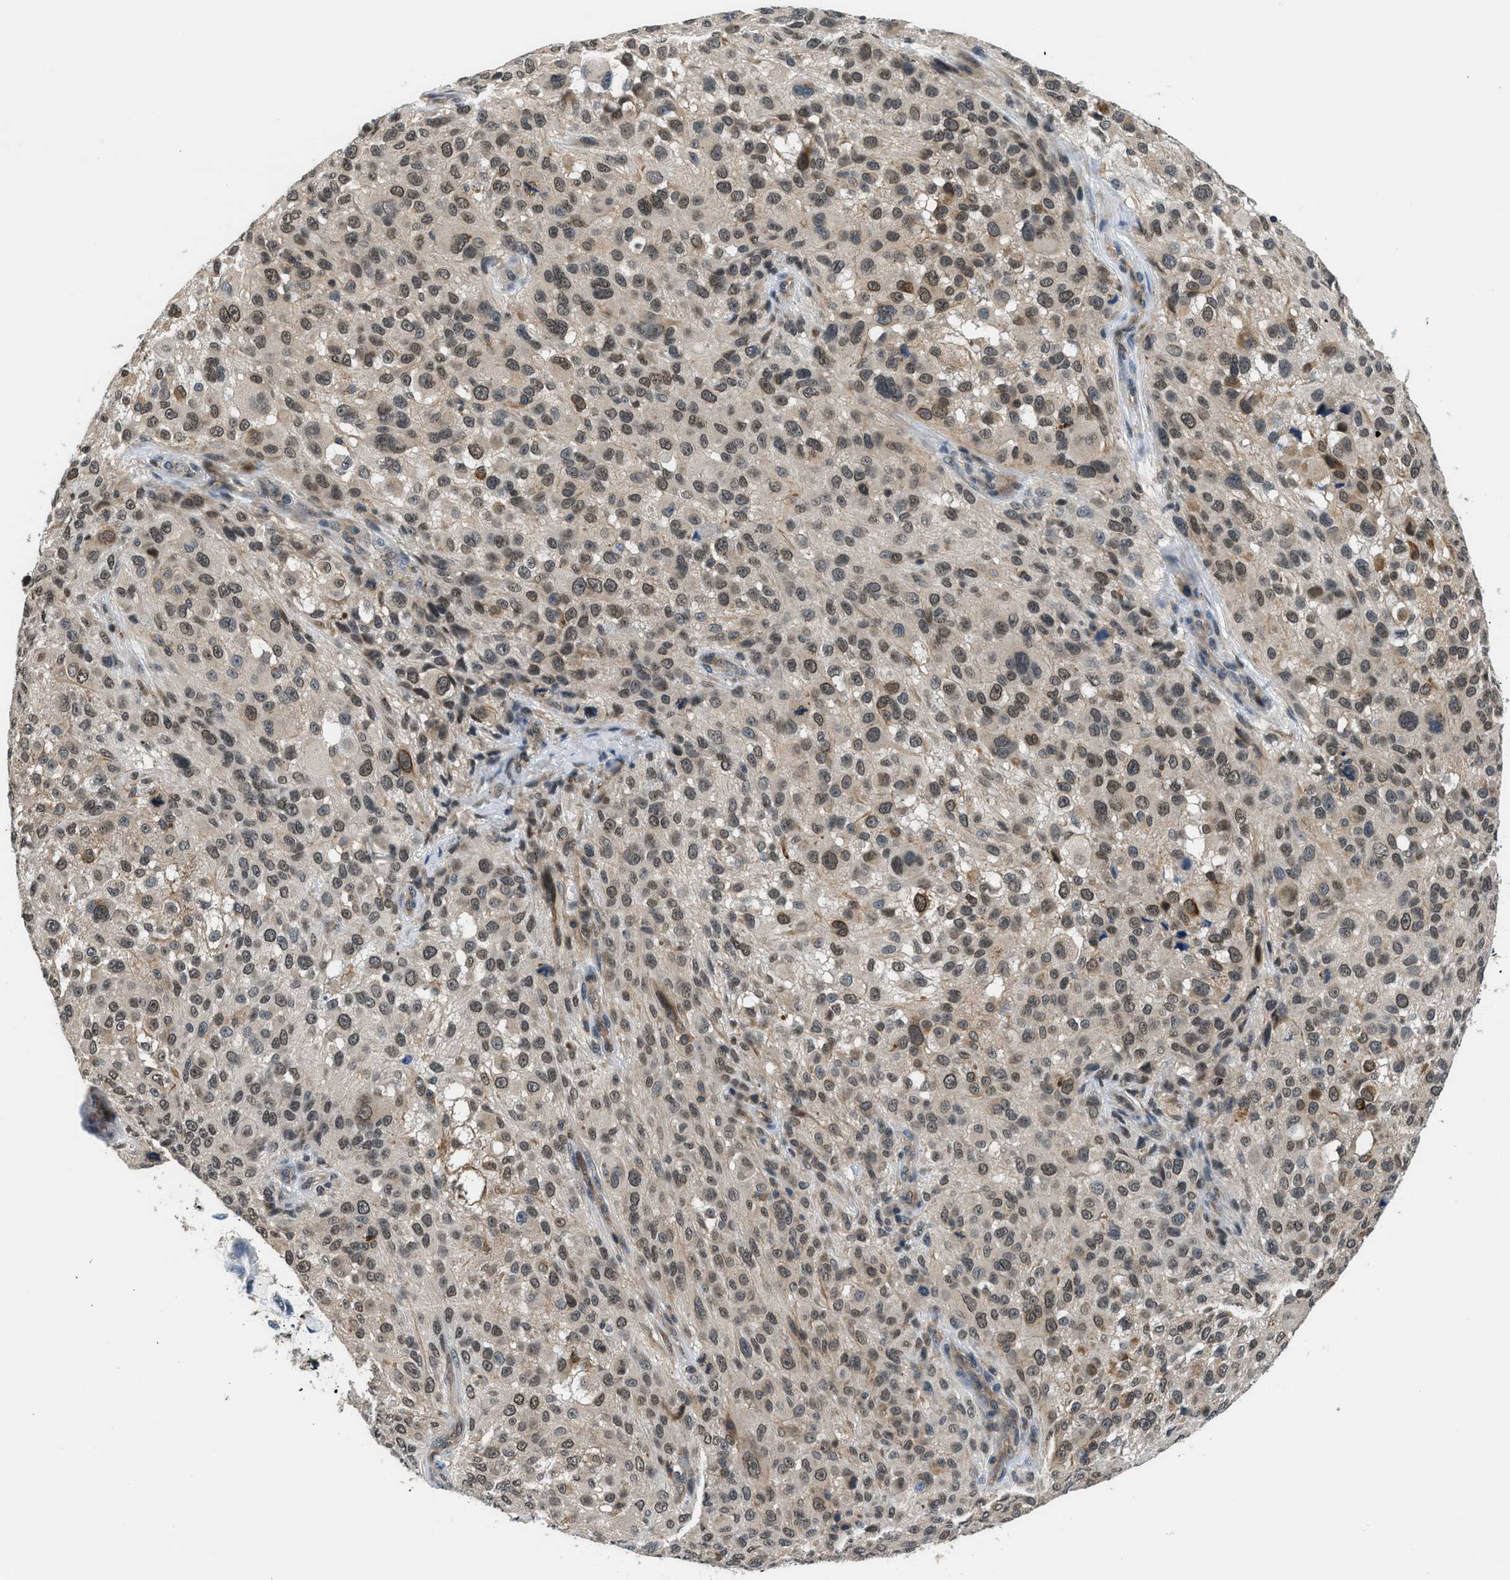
{"staining": {"intensity": "moderate", "quantity": ">75%", "location": "cytoplasmic/membranous,nuclear"}, "tissue": "melanoma", "cell_type": "Tumor cells", "image_type": "cancer", "snomed": [{"axis": "morphology", "description": "Necrosis, NOS"}, {"axis": "morphology", "description": "Malignant melanoma, NOS"}, {"axis": "topography", "description": "Skin"}], "caption": "Immunohistochemical staining of human melanoma exhibits moderate cytoplasmic/membranous and nuclear protein positivity in approximately >75% of tumor cells. (DAB IHC with brightfield microscopy, high magnification).", "gene": "MTMR1", "patient": {"sex": "female", "age": 87}}